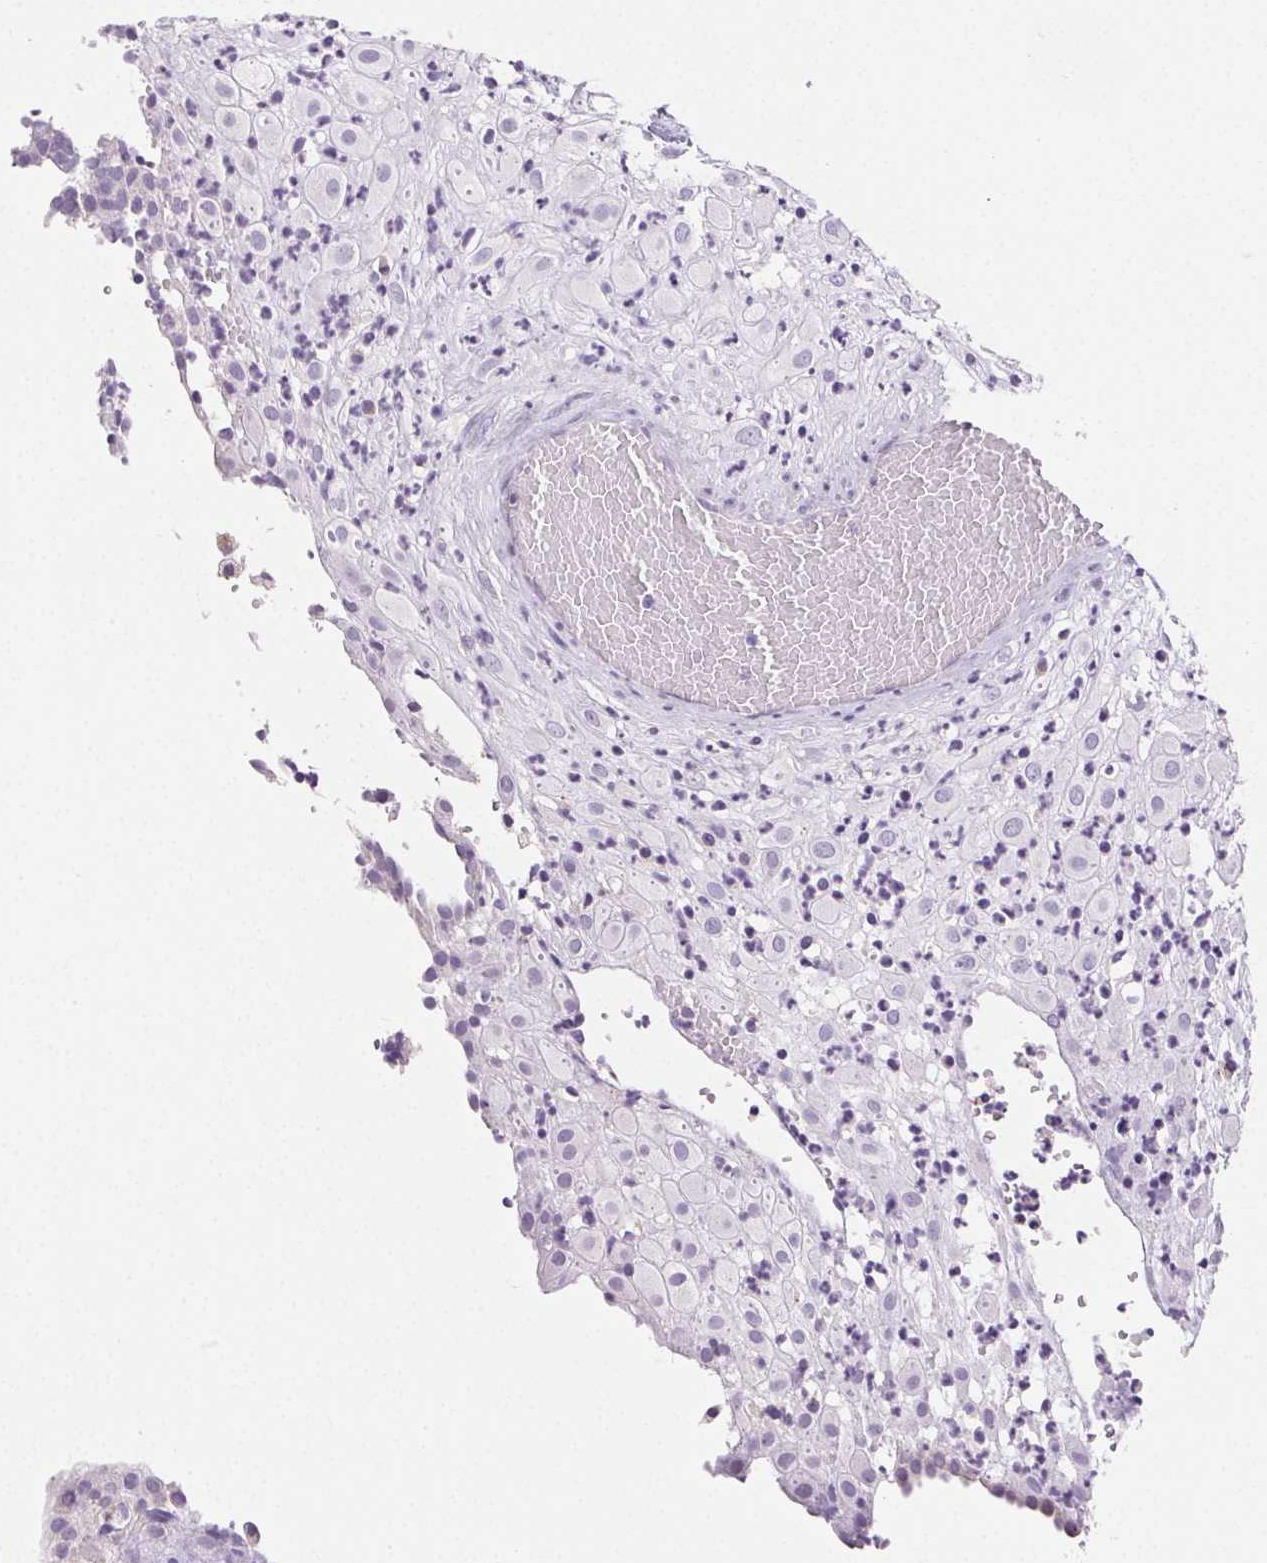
{"staining": {"intensity": "negative", "quantity": "none", "location": "none"}, "tissue": "placenta", "cell_type": "Decidual cells", "image_type": "normal", "snomed": [{"axis": "morphology", "description": "Normal tissue, NOS"}, {"axis": "topography", "description": "Placenta"}], "caption": "This is an IHC image of benign human placenta. There is no staining in decidual cells.", "gene": "LIPA", "patient": {"sex": "female", "age": 24}}